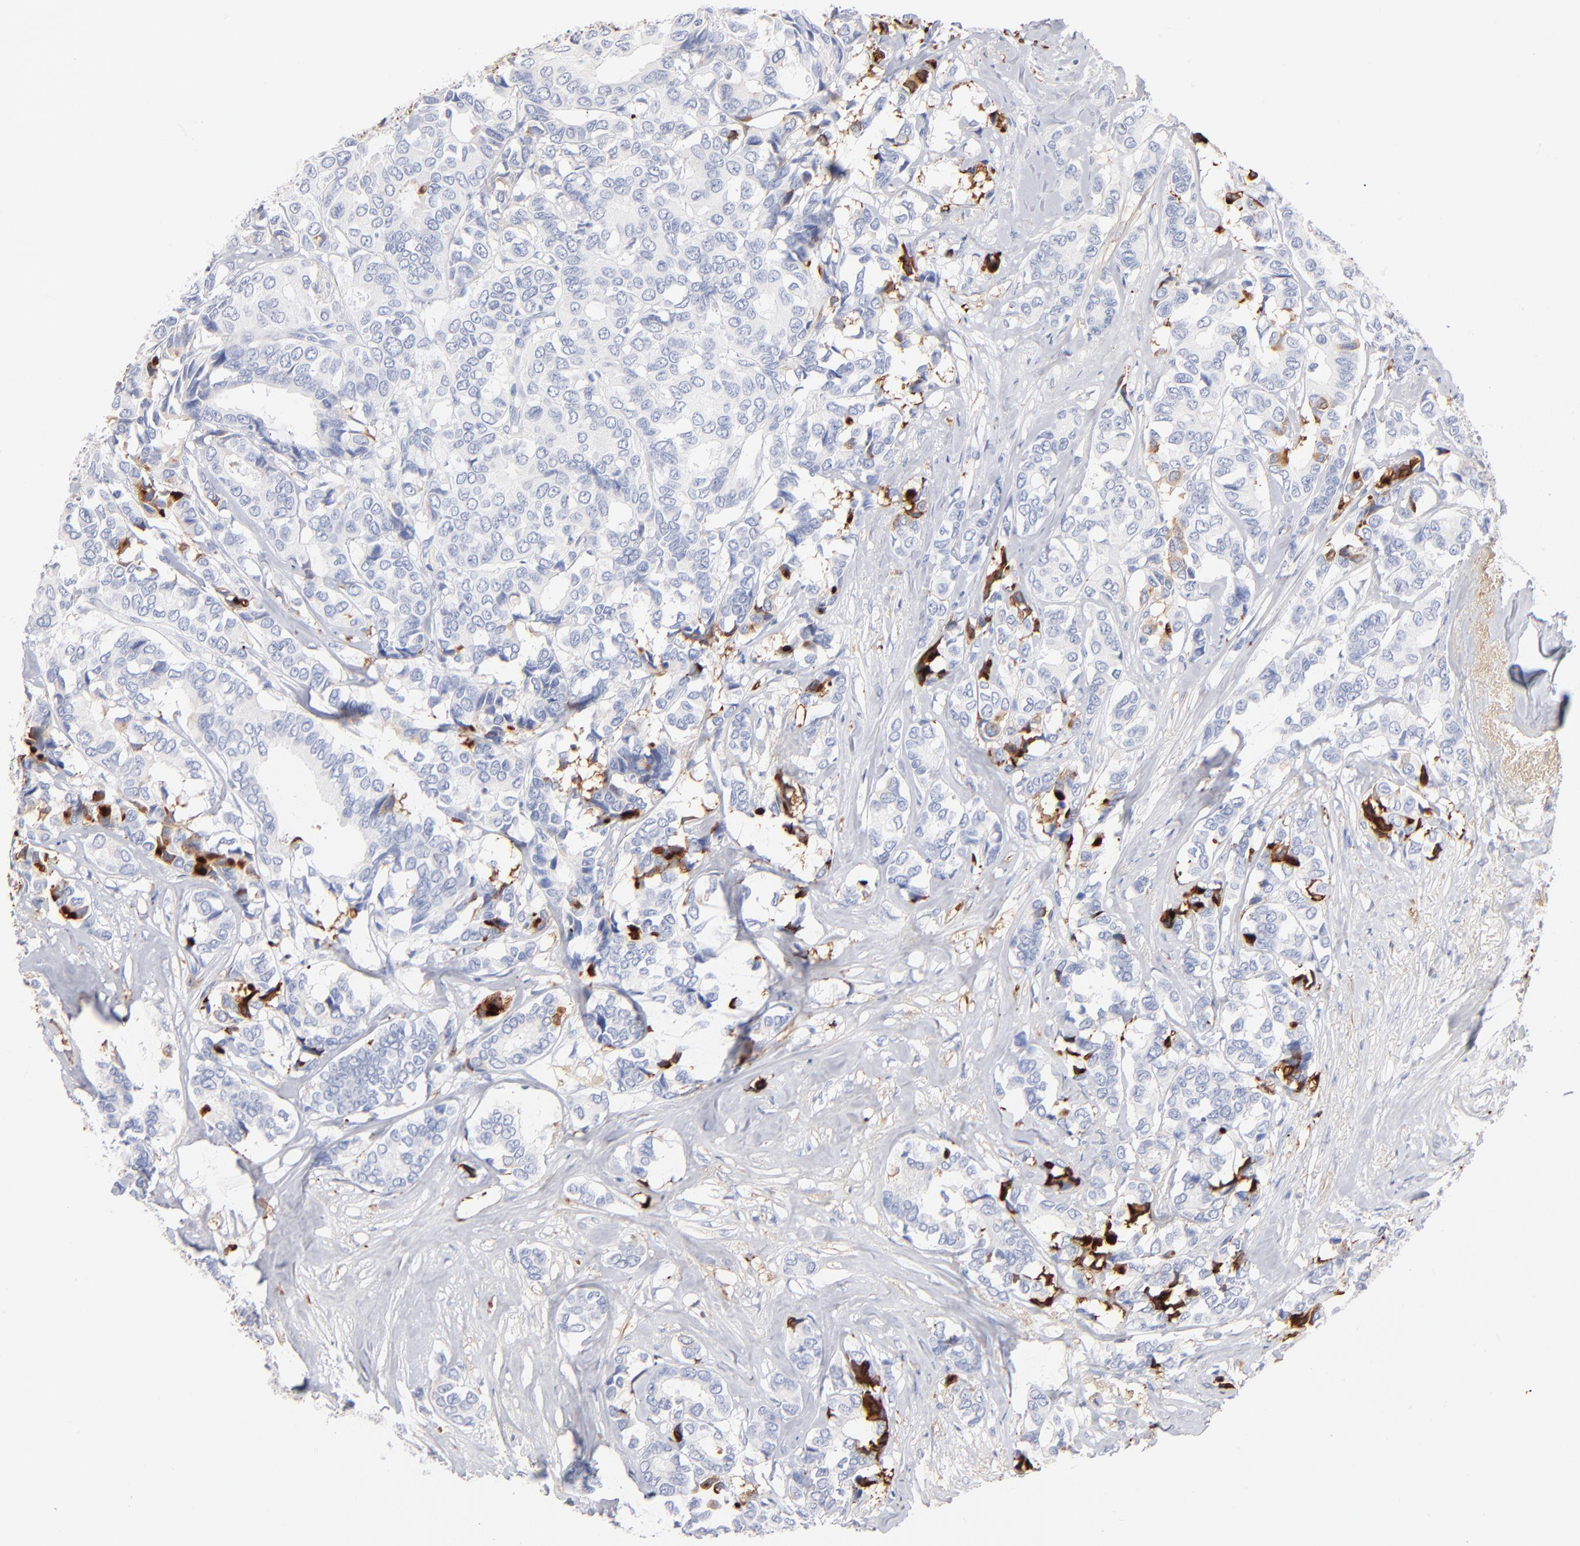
{"staining": {"intensity": "negative", "quantity": "none", "location": "none"}, "tissue": "breast cancer", "cell_type": "Tumor cells", "image_type": "cancer", "snomed": [{"axis": "morphology", "description": "Duct carcinoma"}, {"axis": "topography", "description": "Breast"}], "caption": "Breast cancer (invasive ductal carcinoma) was stained to show a protein in brown. There is no significant staining in tumor cells. (Stains: DAB (3,3'-diaminobenzidine) immunohistochemistry with hematoxylin counter stain, Microscopy: brightfield microscopy at high magnification).", "gene": "APOH", "patient": {"sex": "female", "age": 87}}